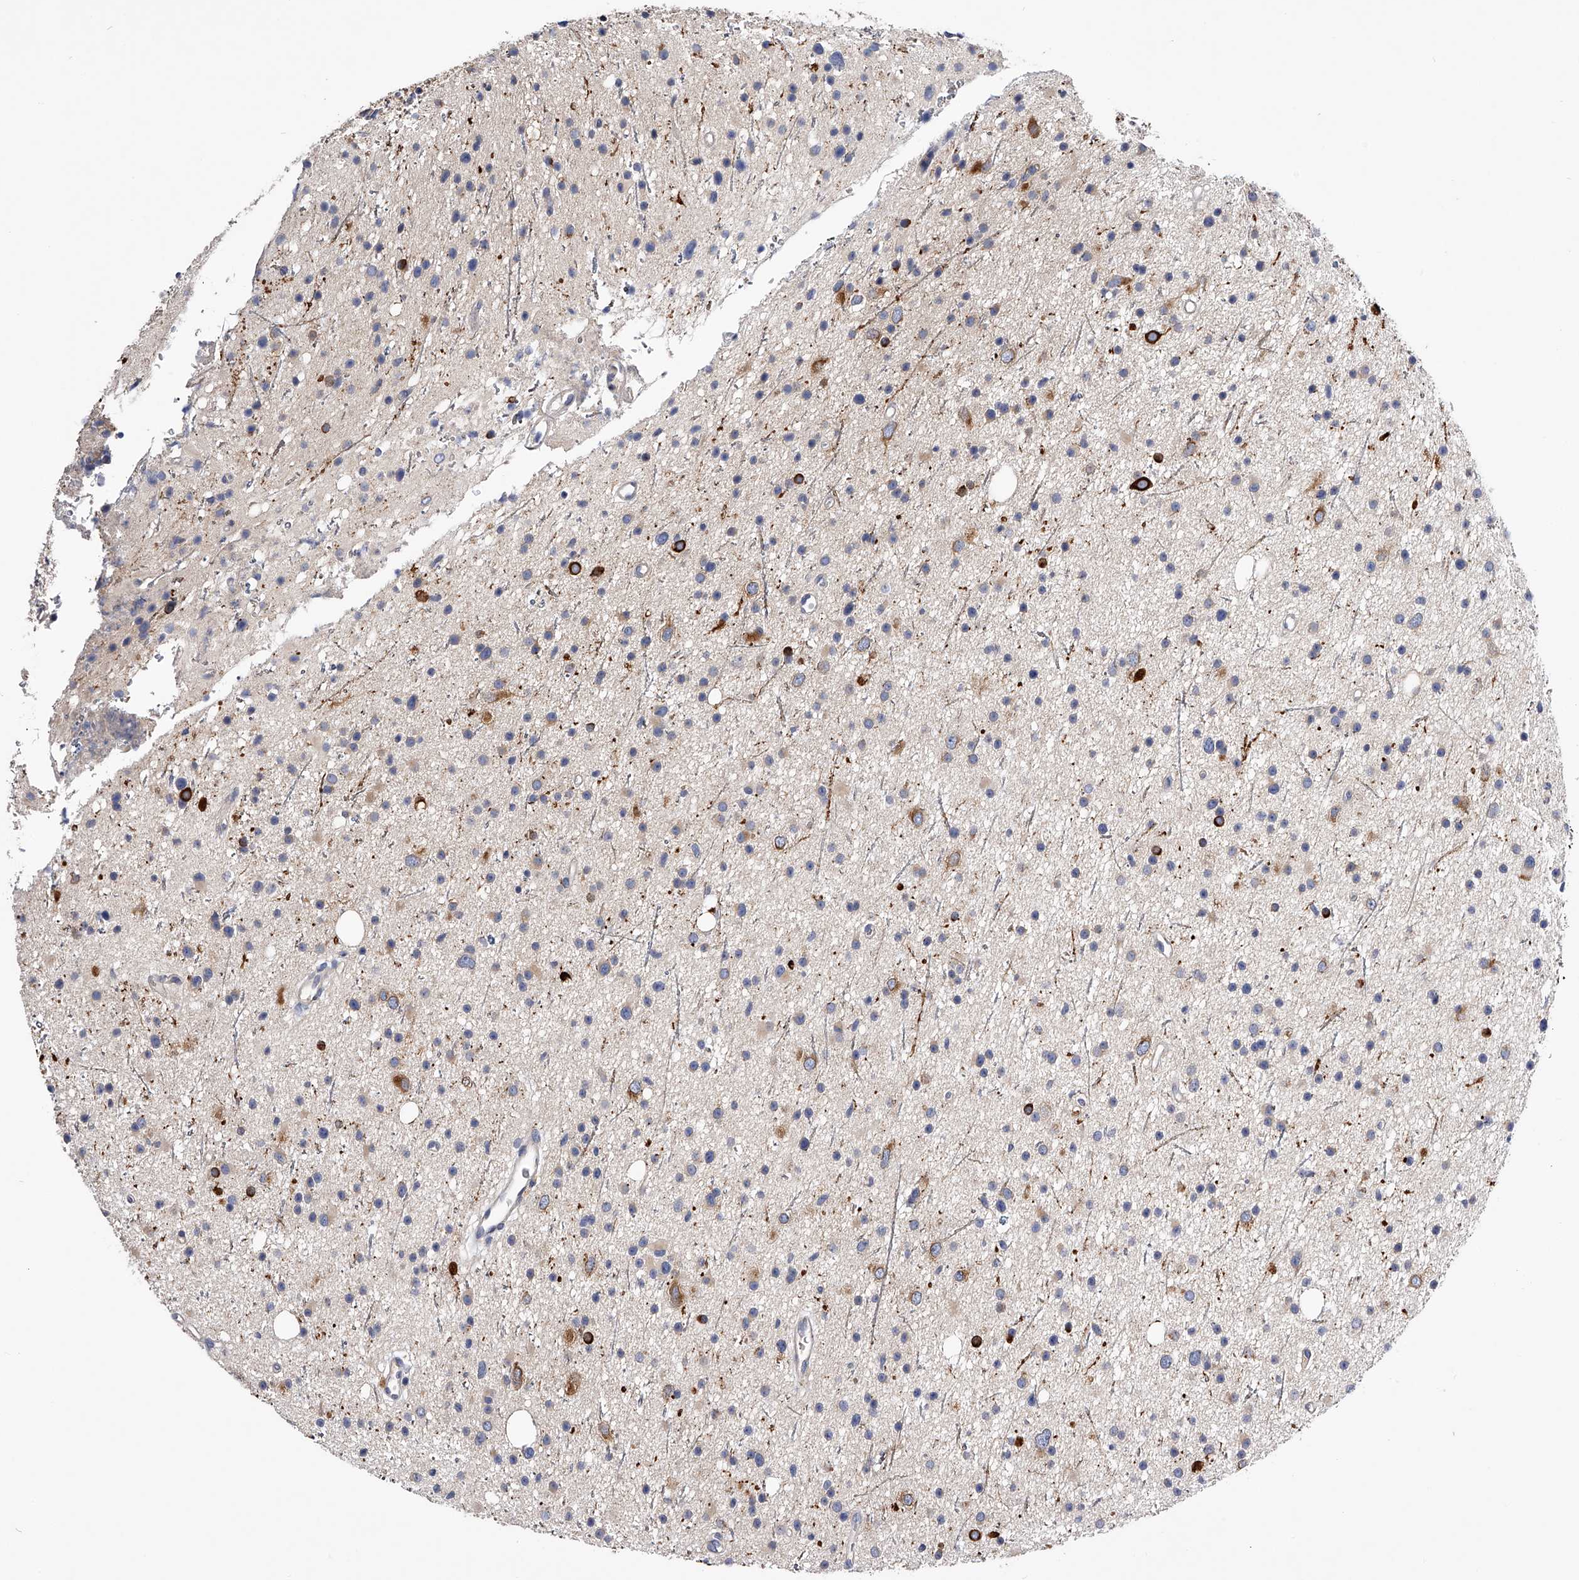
{"staining": {"intensity": "moderate", "quantity": "<25%", "location": "cytoplasmic/membranous"}, "tissue": "glioma", "cell_type": "Tumor cells", "image_type": "cancer", "snomed": [{"axis": "morphology", "description": "Glioma, malignant, Low grade"}, {"axis": "topography", "description": "Cerebral cortex"}], "caption": "Human low-grade glioma (malignant) stained with a protein marker reveals moderate staining in tumor cells.", "gene": "ARL4C", "patient": {"sex": "female", "age": 39}}